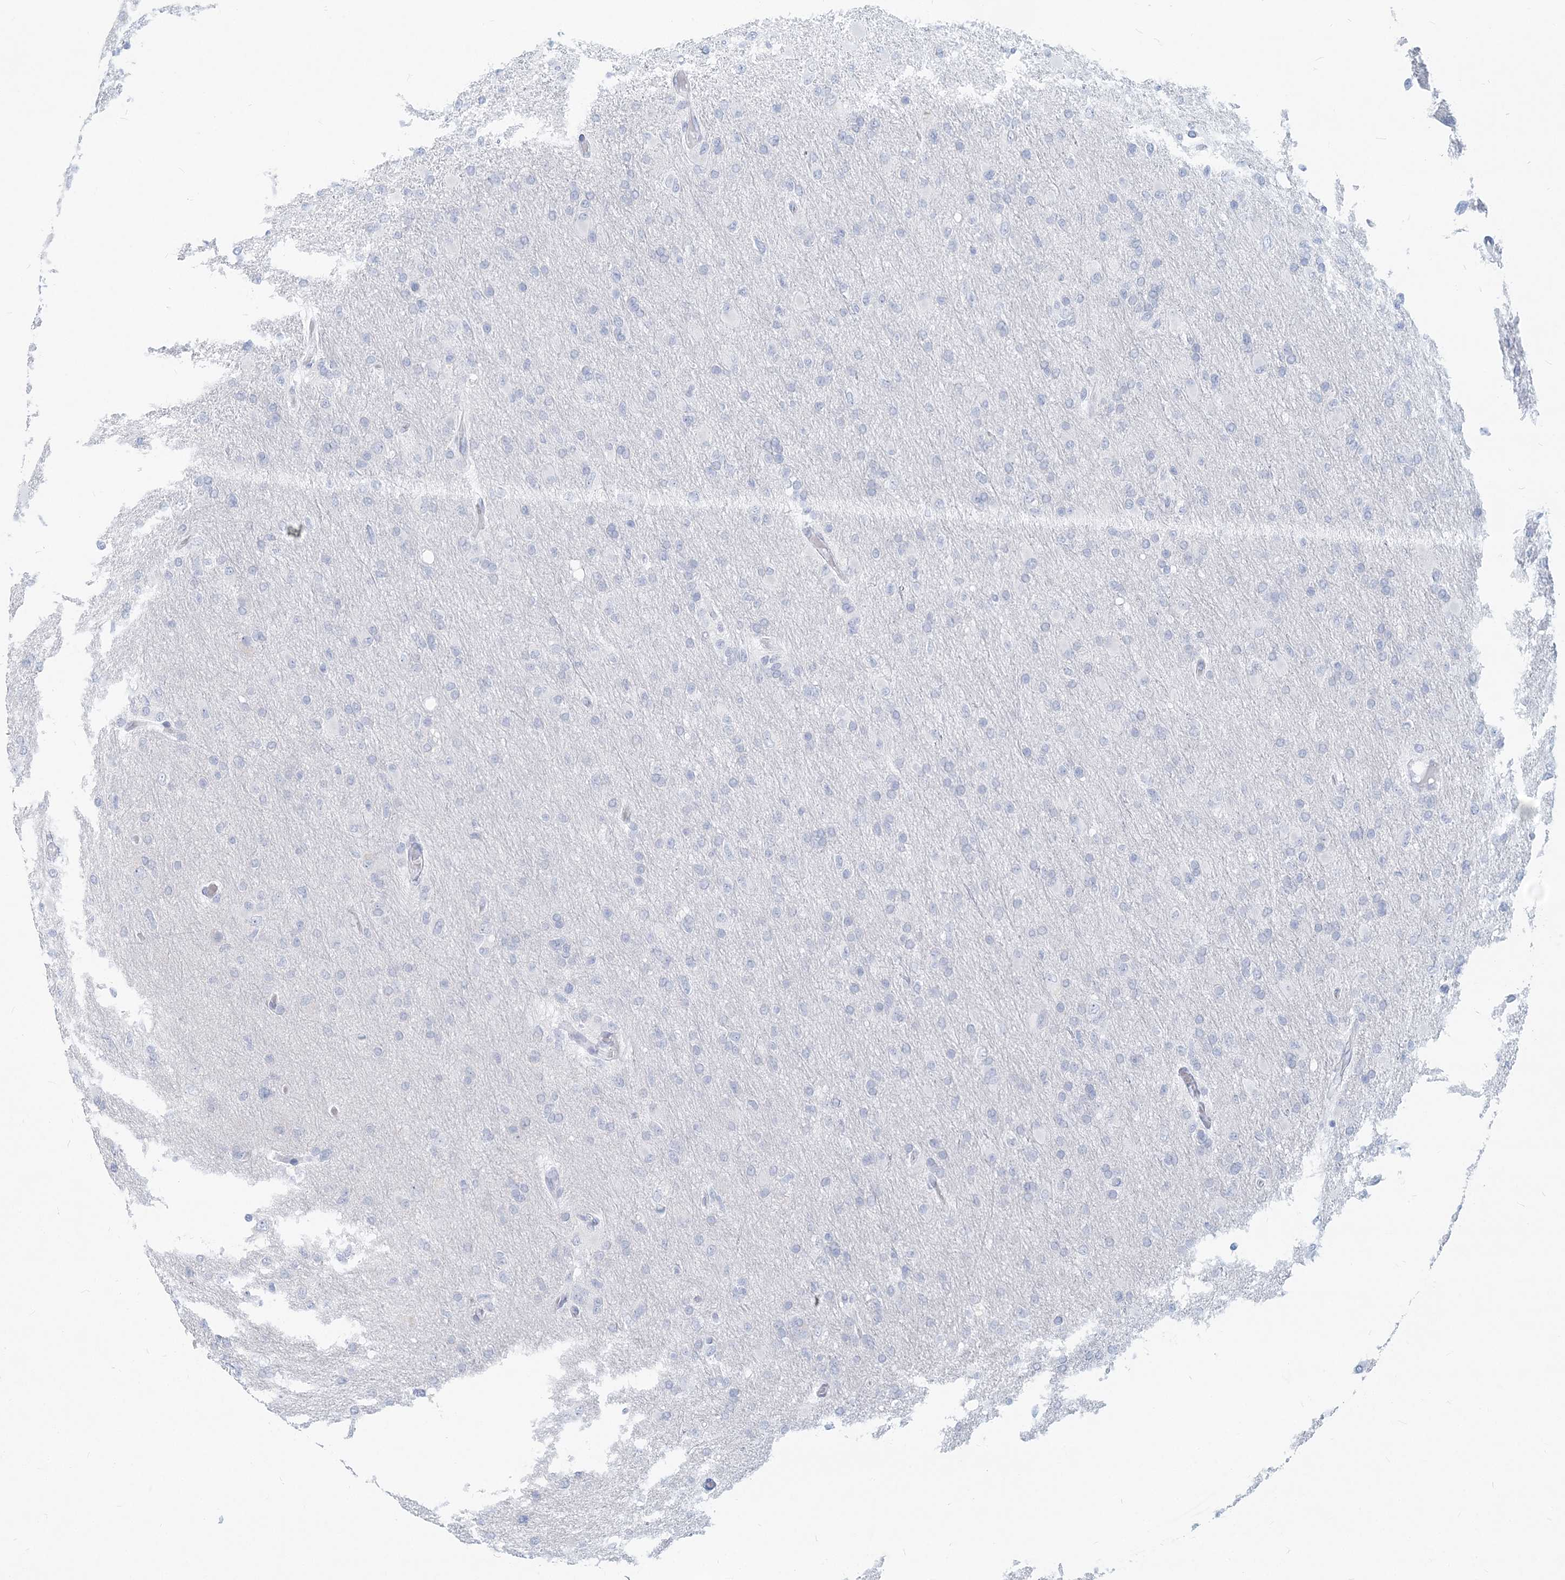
{"staining": {"intensity": "negative", "quantity": "none", "location": "none"}, "tissue": "glioma", "cell_type": "Tumor cells", "image_type": "cancer", "snomed": [{"axis": "morphology", "description": "Glioma, malignant, High grade"}, {"axis": "topography", "description": "Cerebral cortex"}], "caption": "Immunohistochemical staining of human malignant glioma (high-grade) exhibits no significant positivity in tumor cells. (Immunohistochemistry, brightfield microscopy, high magnification).", "gene": "CSN1S1", "patient": {"sex": "female", "age": 36}}